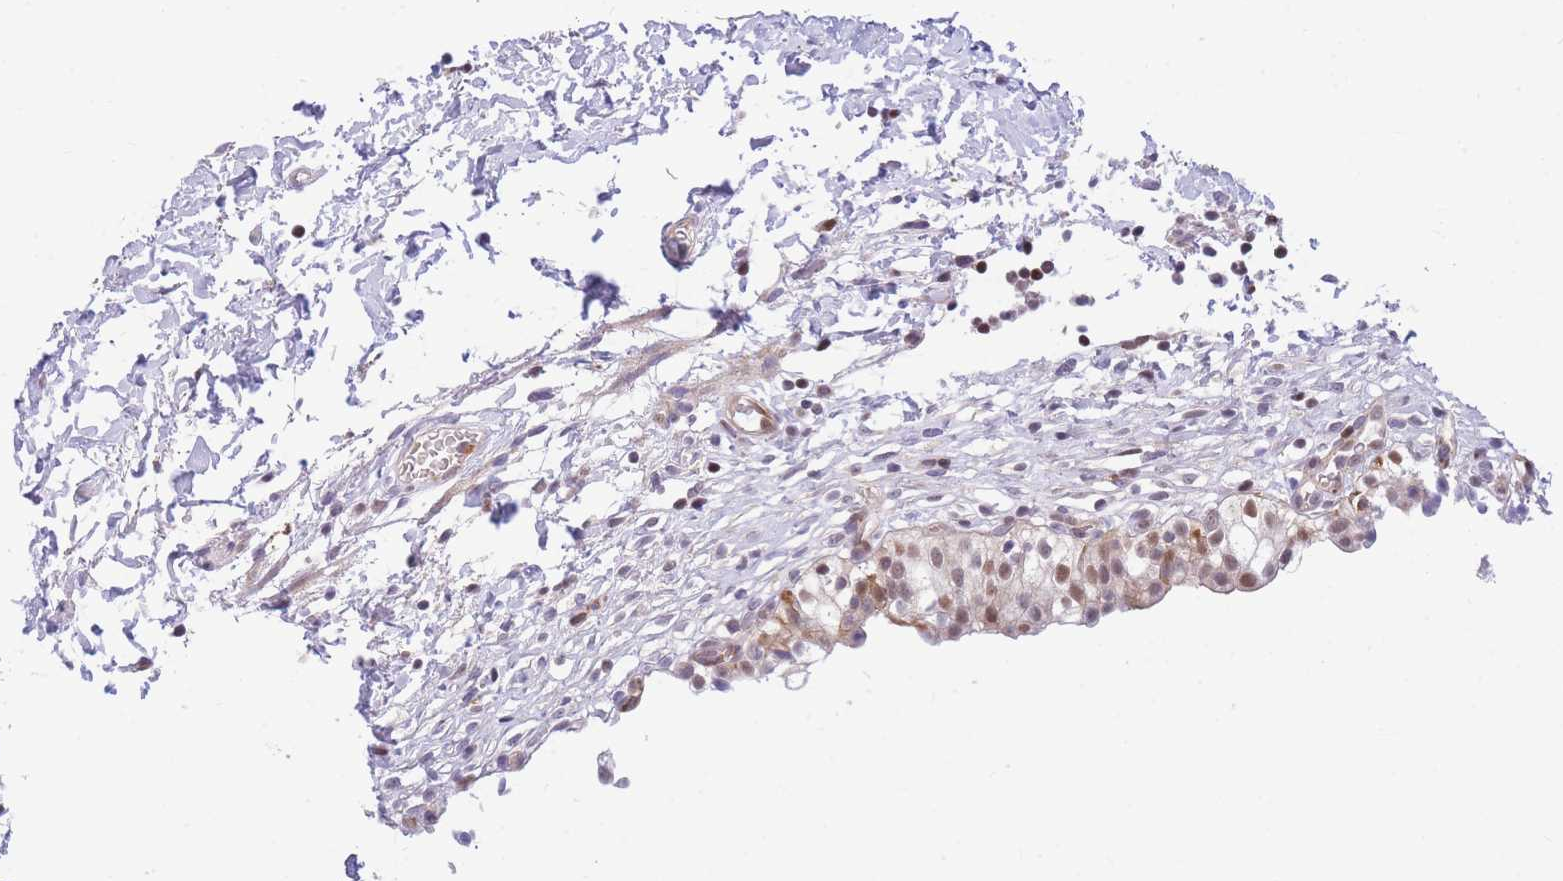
{"staining": {"intensity": "moderate", "quantity": ">75%", "location": "cytoplasmic/membranous,nuclear"}, "tissue": "urinary bladder", "cell_type": "Urothelial cells", "image_type": "normal", "snomed": [{"axis": "morphology", "description": "Normal tissue, NOS"}, {"axis": "topography", "description": "Urinary bladder"}, {"axis": "topography", "description": "Peripheral nerve tissue"}], "caption": "Human urinary bladder stained for a protein (brown) reveals moderate cytoplasmic/membranous,nuclear positive expression in approximately >75% of urothelial cells.", "gene": "CRACD", "patient": {"sex": "male", "age": 55}}